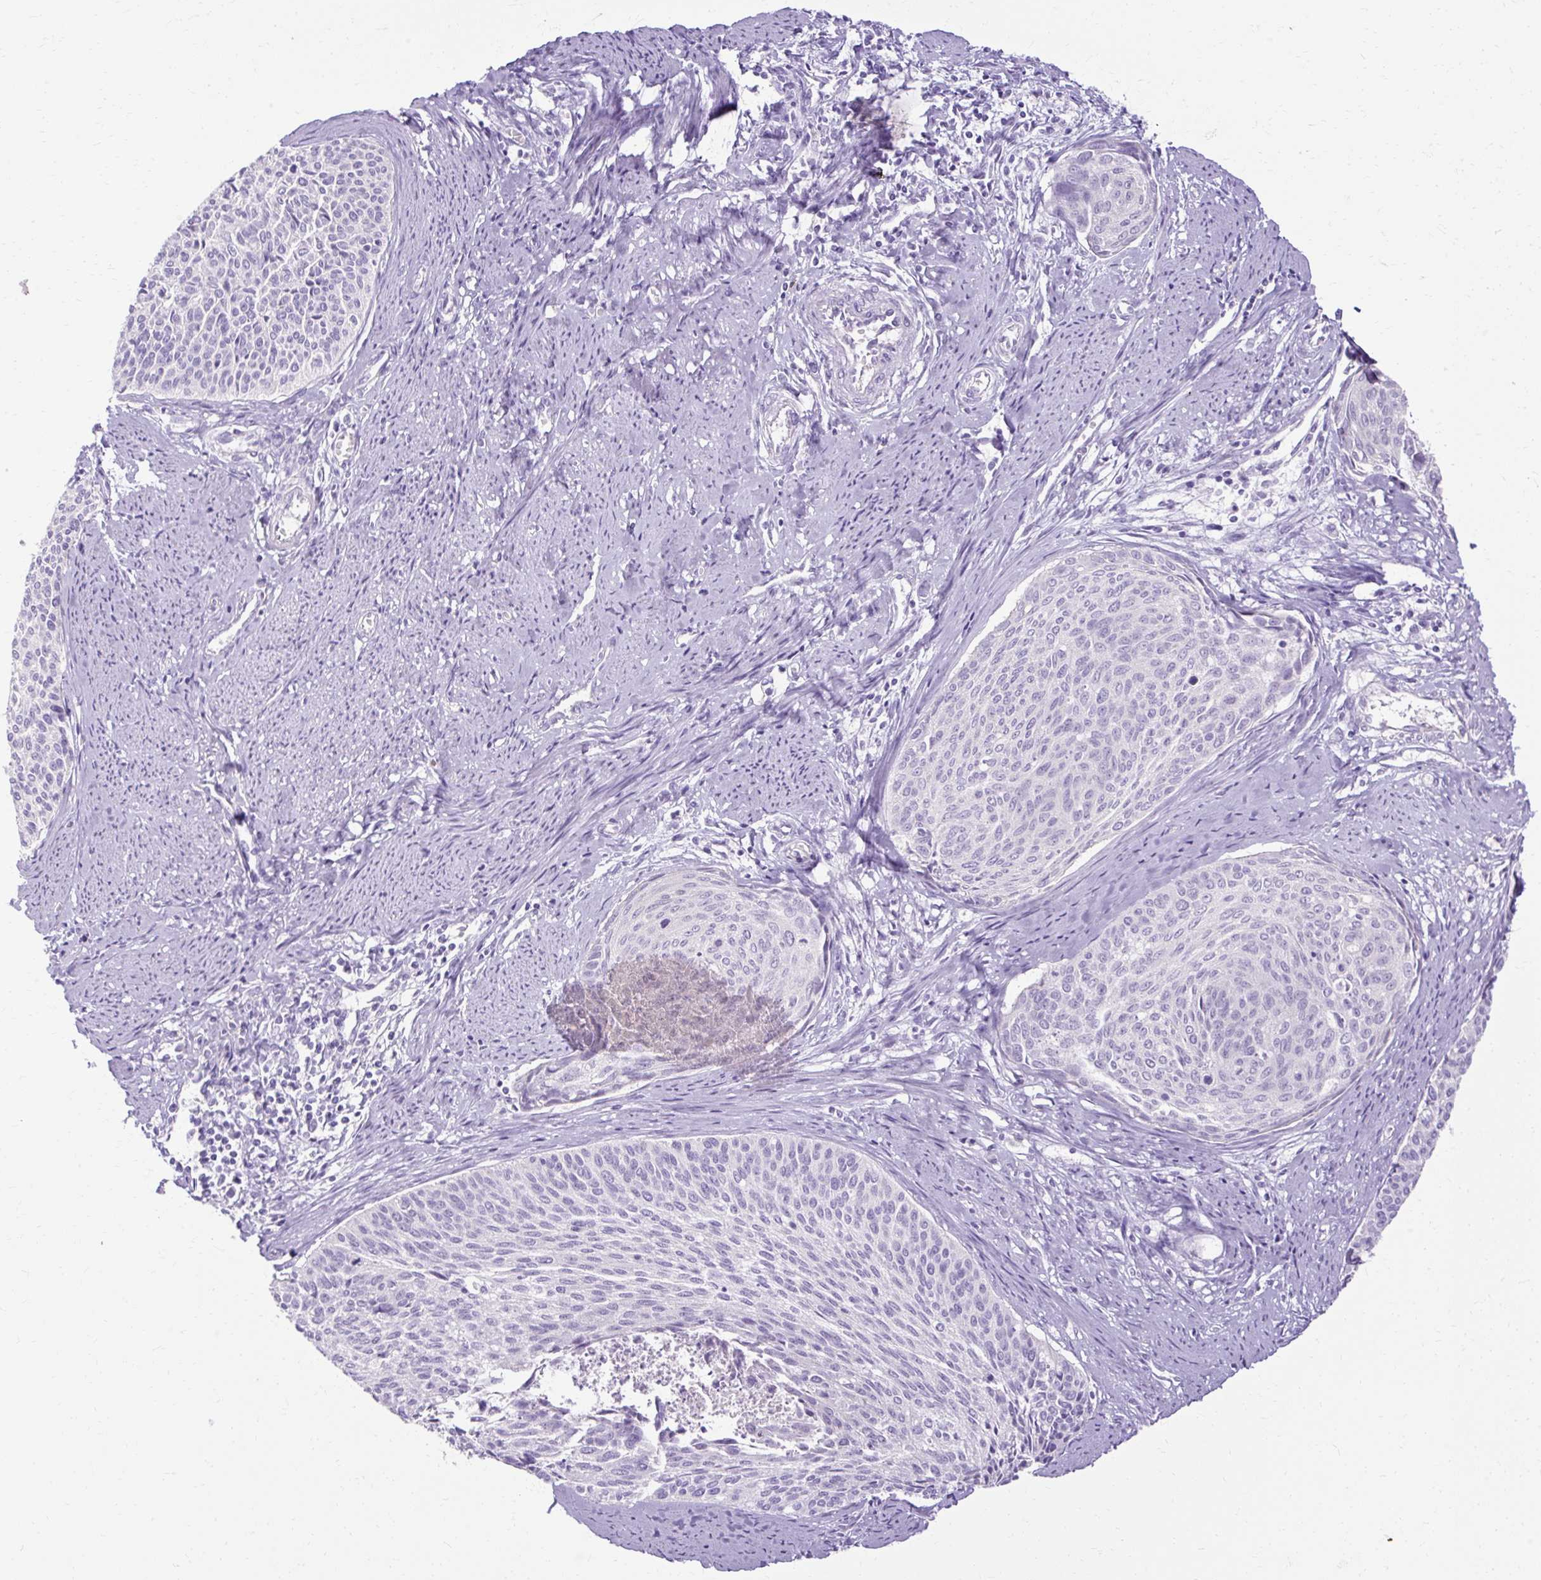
{"staining": {"intensity": "negative", "quantity": "none", "location": "none"}, "tissue": "cervical cancer", "cell_type": "Tumor cells", "image_type": "cancer", "snomed": [{"axis": "morphology", "description": "Squamous cell carcinoma, NOS"}, {"axis": "topography", "description": "Cervix"}], "caption": "This histopathology image is of squamous cell carcinoma (cervical) stained with immunohistochemistry to label a protein in brown with the nuclei are counter-stained blue. There is no staining in tumor cells. The staining is performed using DAB (3,3'-diaminobenzidine) brown chromogen with nuclei counter-stained in using hematoxylin.", "gene": "HSD11B1", "patient": {"sex": "female", "age": 55}}